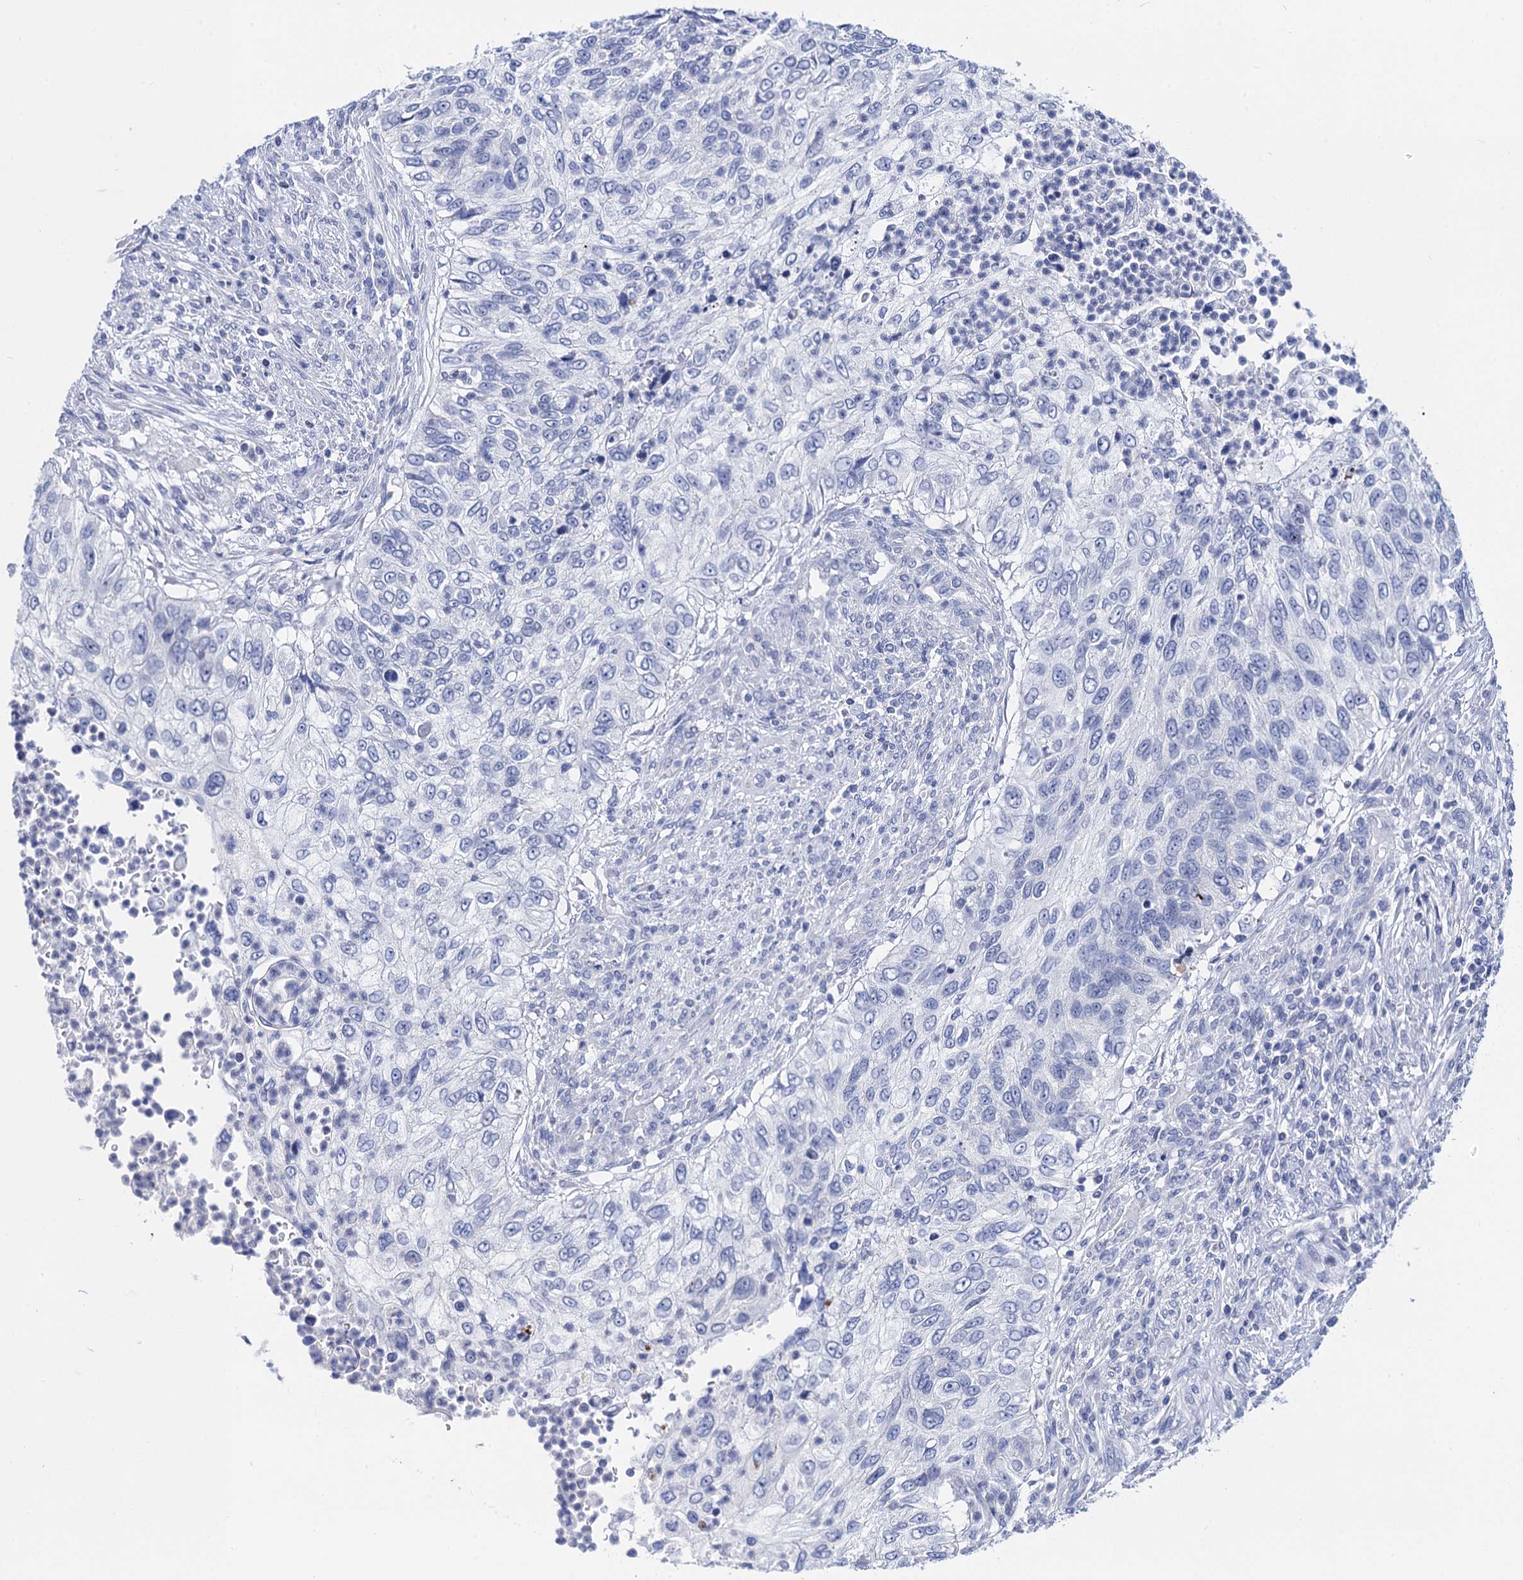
{"staining": {"intensity": "negative", "quantity": "none", "location": "none"}, "tissue": "urothelial cancer", "cell_type": "Tumor cells", "image_type": "cancer", "snomed": [{"axis": "morphology", "description": "Urothelial carcinoma, High grade"}, {"axis": "topography", "description": "Urinary bladder"}], "caption": "Tumor cells are negative for brown protein staining in urothelial cancer.", "gene": "ACADSB", "patient": {"sex": "female", "age": 60}}